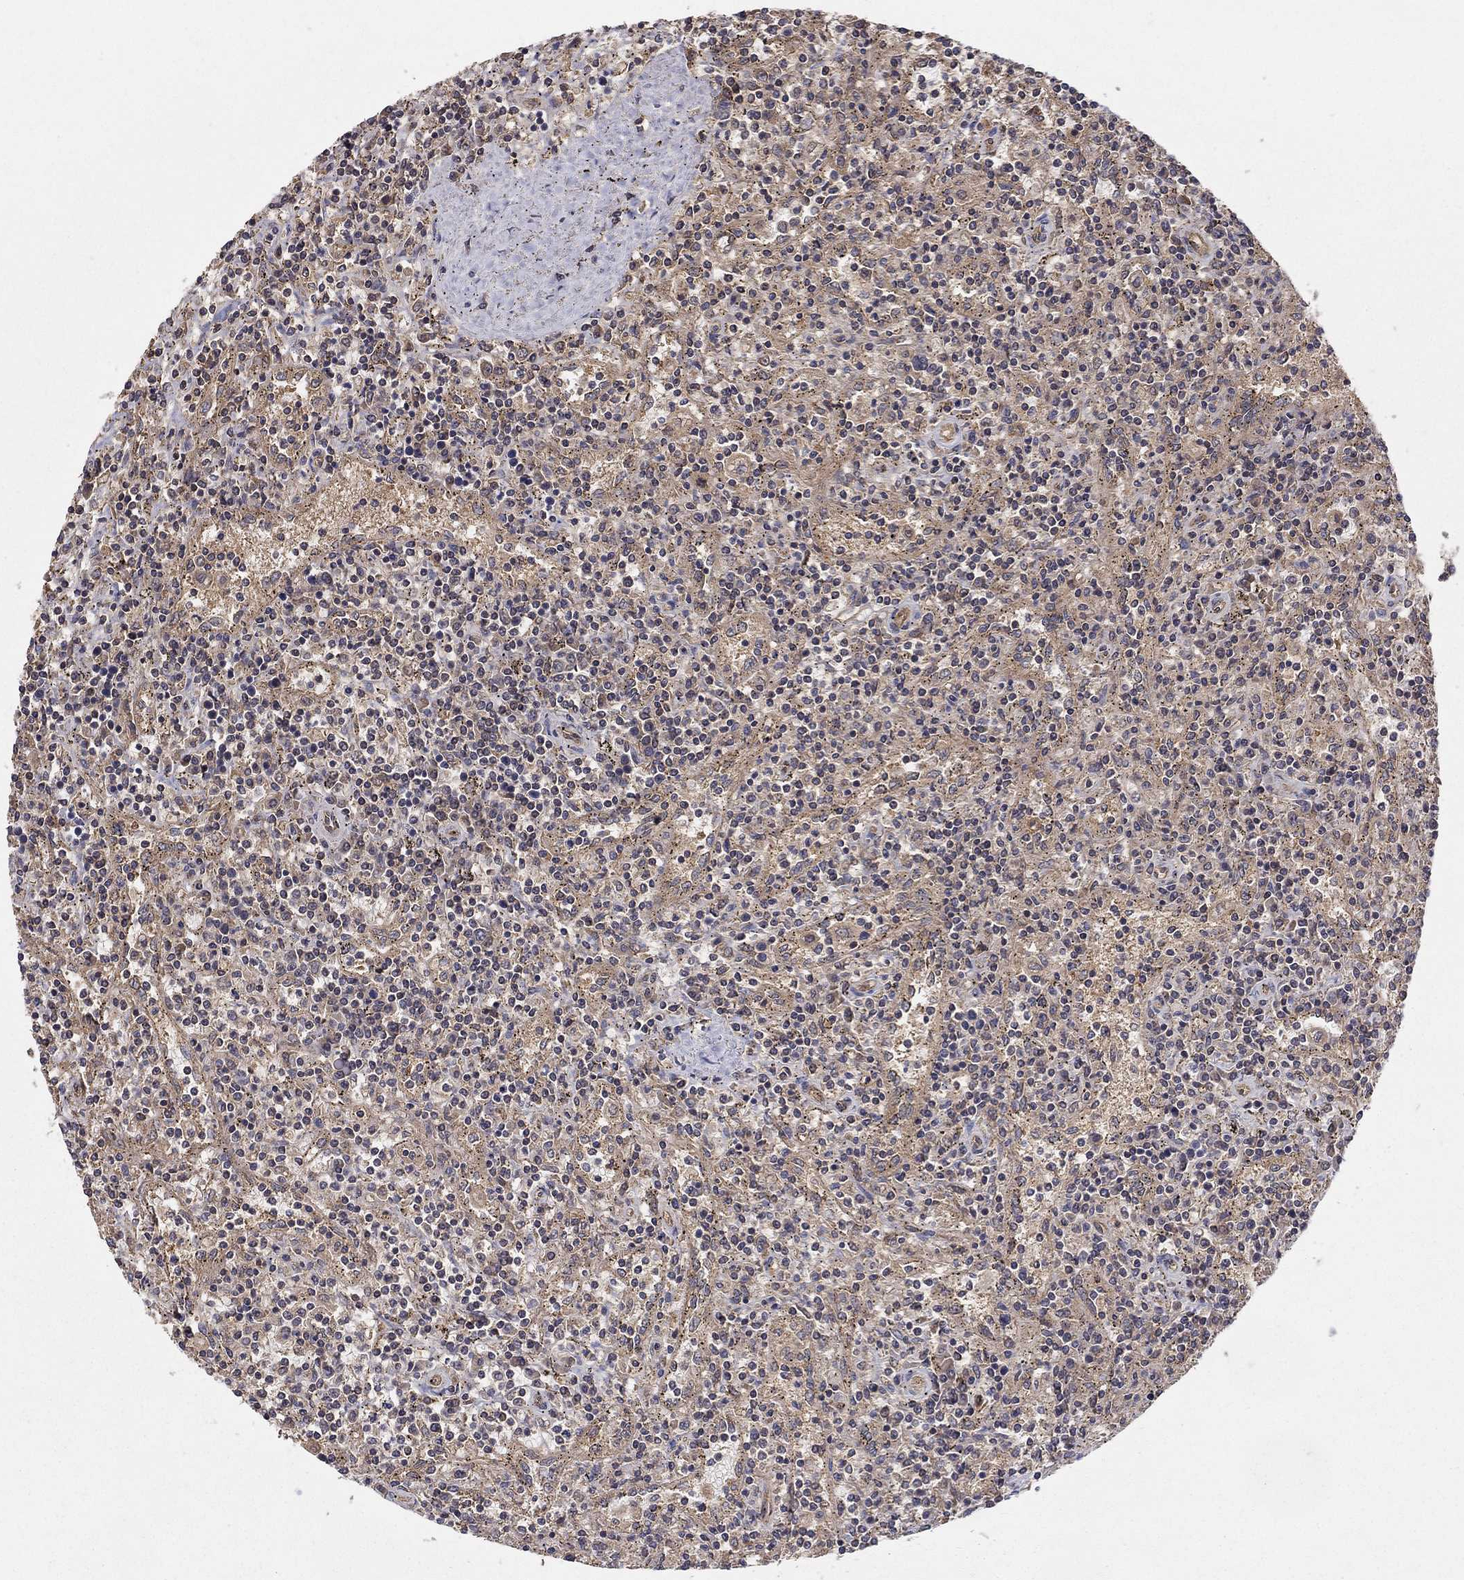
{"staining": {"intensity": "weak", "quantity": "25%-75%", "location": "cytoplasmic/membranous"}, "tissue": "lymphoma", "cell_type": "Tumor cells", "image_type": "cancer", "snomed": [{"axis": "morphology", "description": "Malignant lymphoma, non-Hodgkin's type, Low grade"}, {"axis": "topography", "description": "Spleen"}], "caption": "Human malignant lymphoma, non-Hodgkin's type (low-grade) stained with a protein marker exhibits weak staining in tumor cells.", "gene": "BMERB1", "patient": {"sex": "male", "age": 62}}